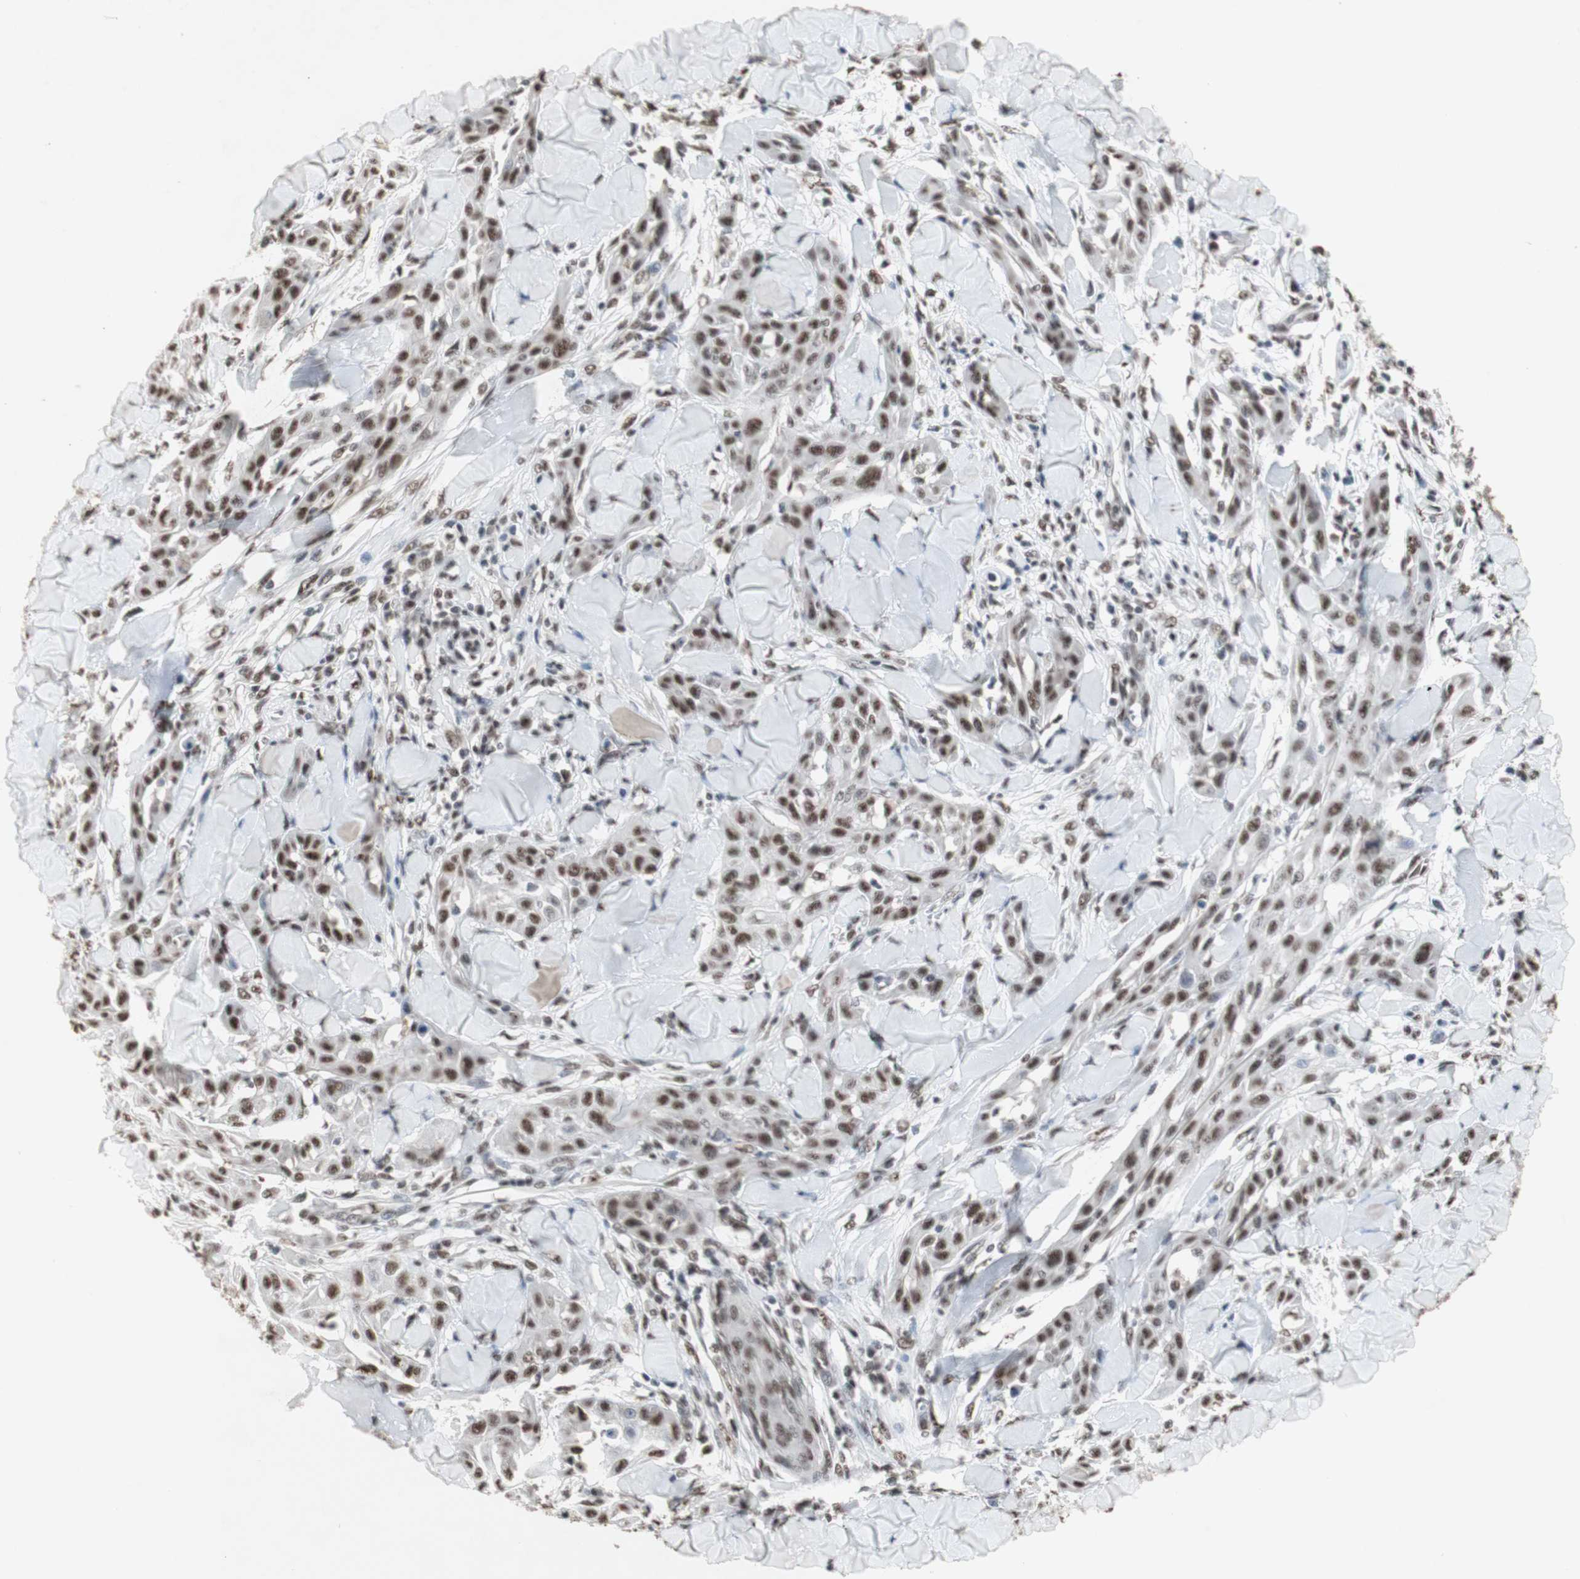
{"staining": {"intensity": "moderate", "quantity": ">75%", "location": "nuclear"}, "tissue": "skin cancer", "cell_type": "Tumor cells", "image_type": "cancer", "snomed": [{"axis": "morphology", "description": "Squamous cell carcinoma, NOS"}, {"axis": "topography", "description": "Skin"}], "caption": "Immunohistochemistry (DAB (3,3'-diaminobenzidine)) staining of skin cancer (squamous cell carcinoma) demonstrates moderate nuclear protein staining in about >75% of tumor cells.", "gene": "SNRPB", "patient": {"sex": "male", "age": 24}}